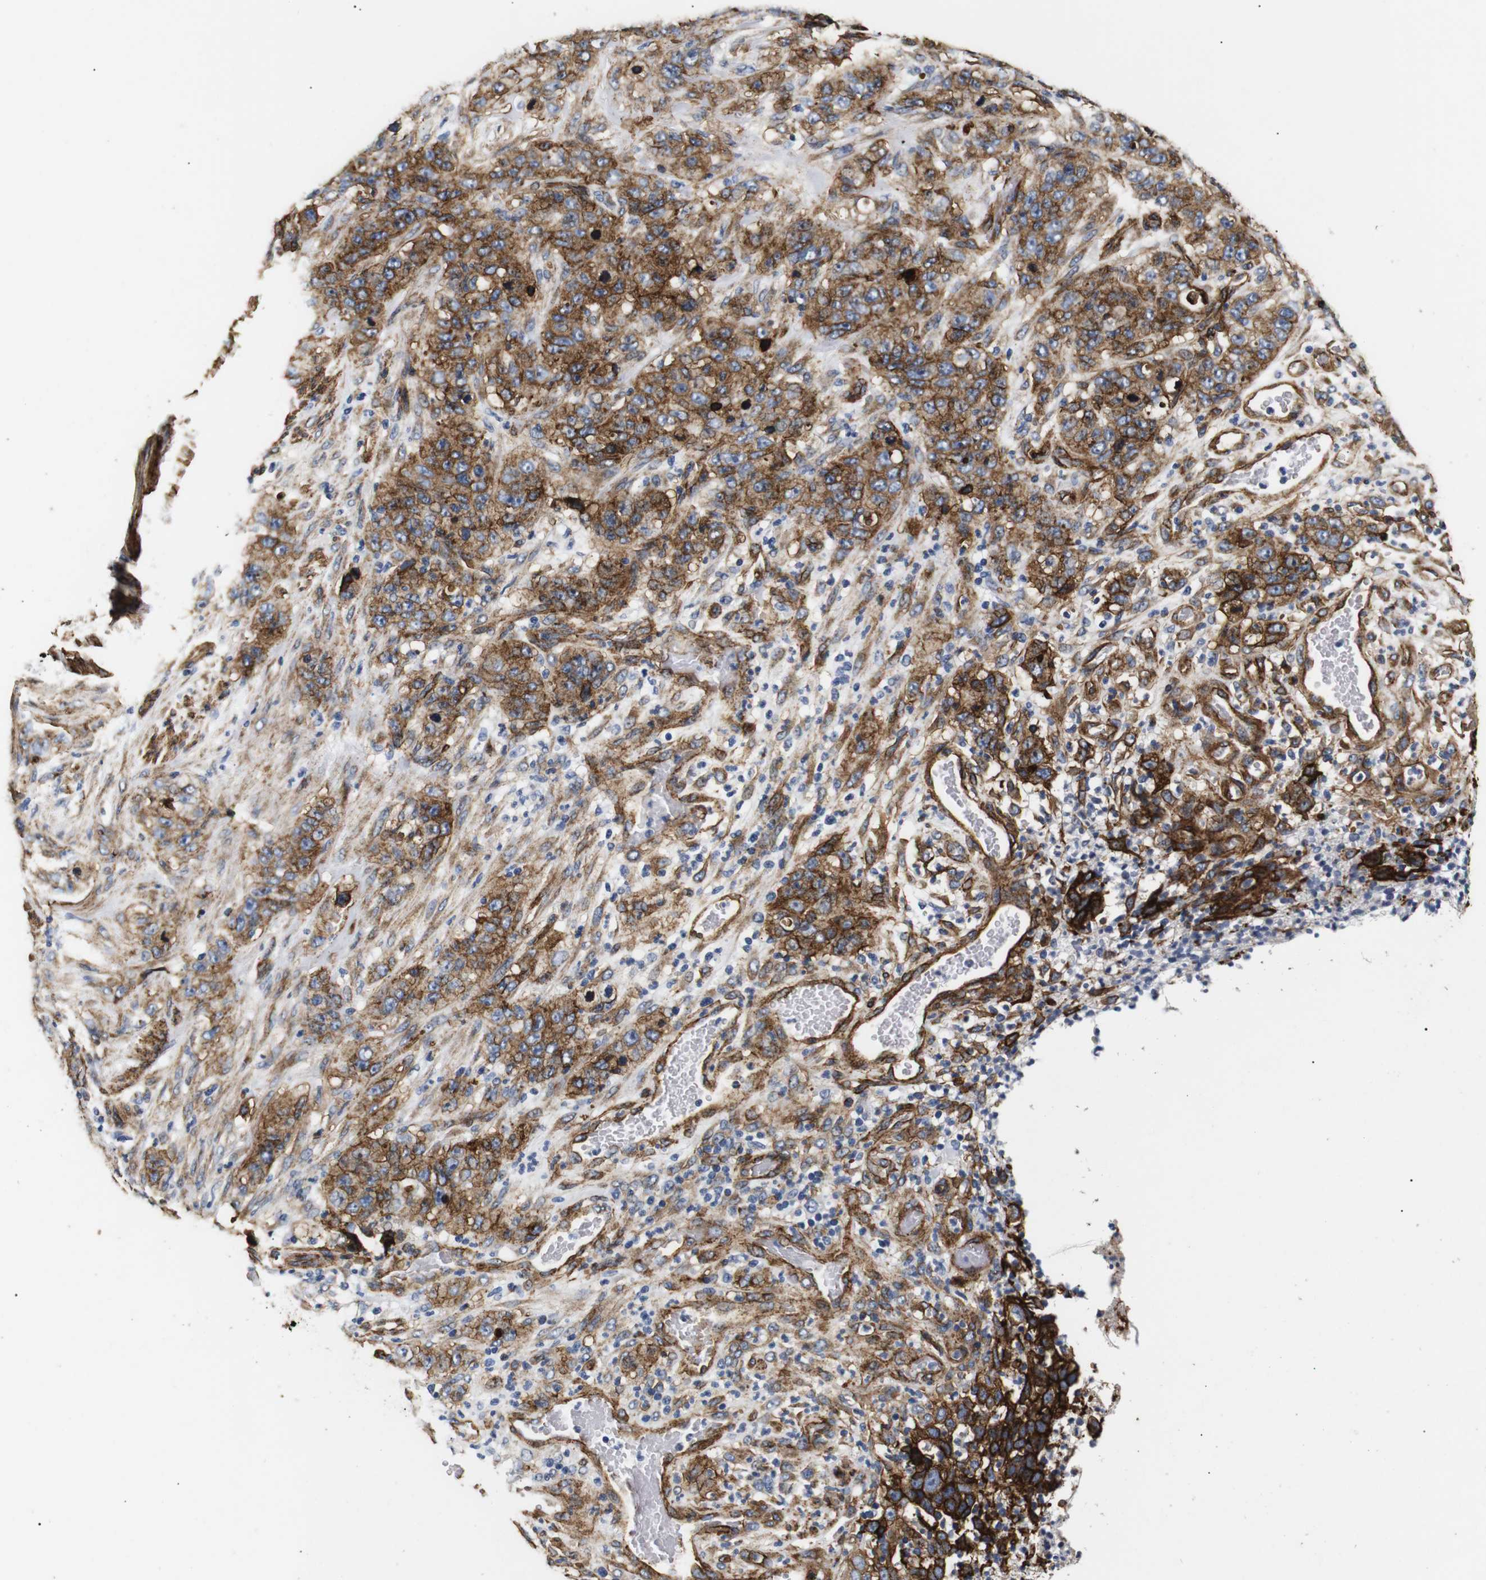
{"staining": {"intensity": "strong", "quantity": ">75%", "location": "cytoplasmic/membranous"}, "tissue": "stomach cancer", "cell_type": "Tumor cells", "image_type": "cancer", "snomed": [{"axis": "morphology", "description": "Adenocarcinoma, NOS"}, {"axis": "topography", "description": "Stomach"}], "caption": "Human stomach cancer stained with a brown dye demonstrates strong cytoplasmic/membranous positive staining in approximately >75% of tumor cells.", "gene": "CAV2", "patient": {"sex": "male", "age": 48}}